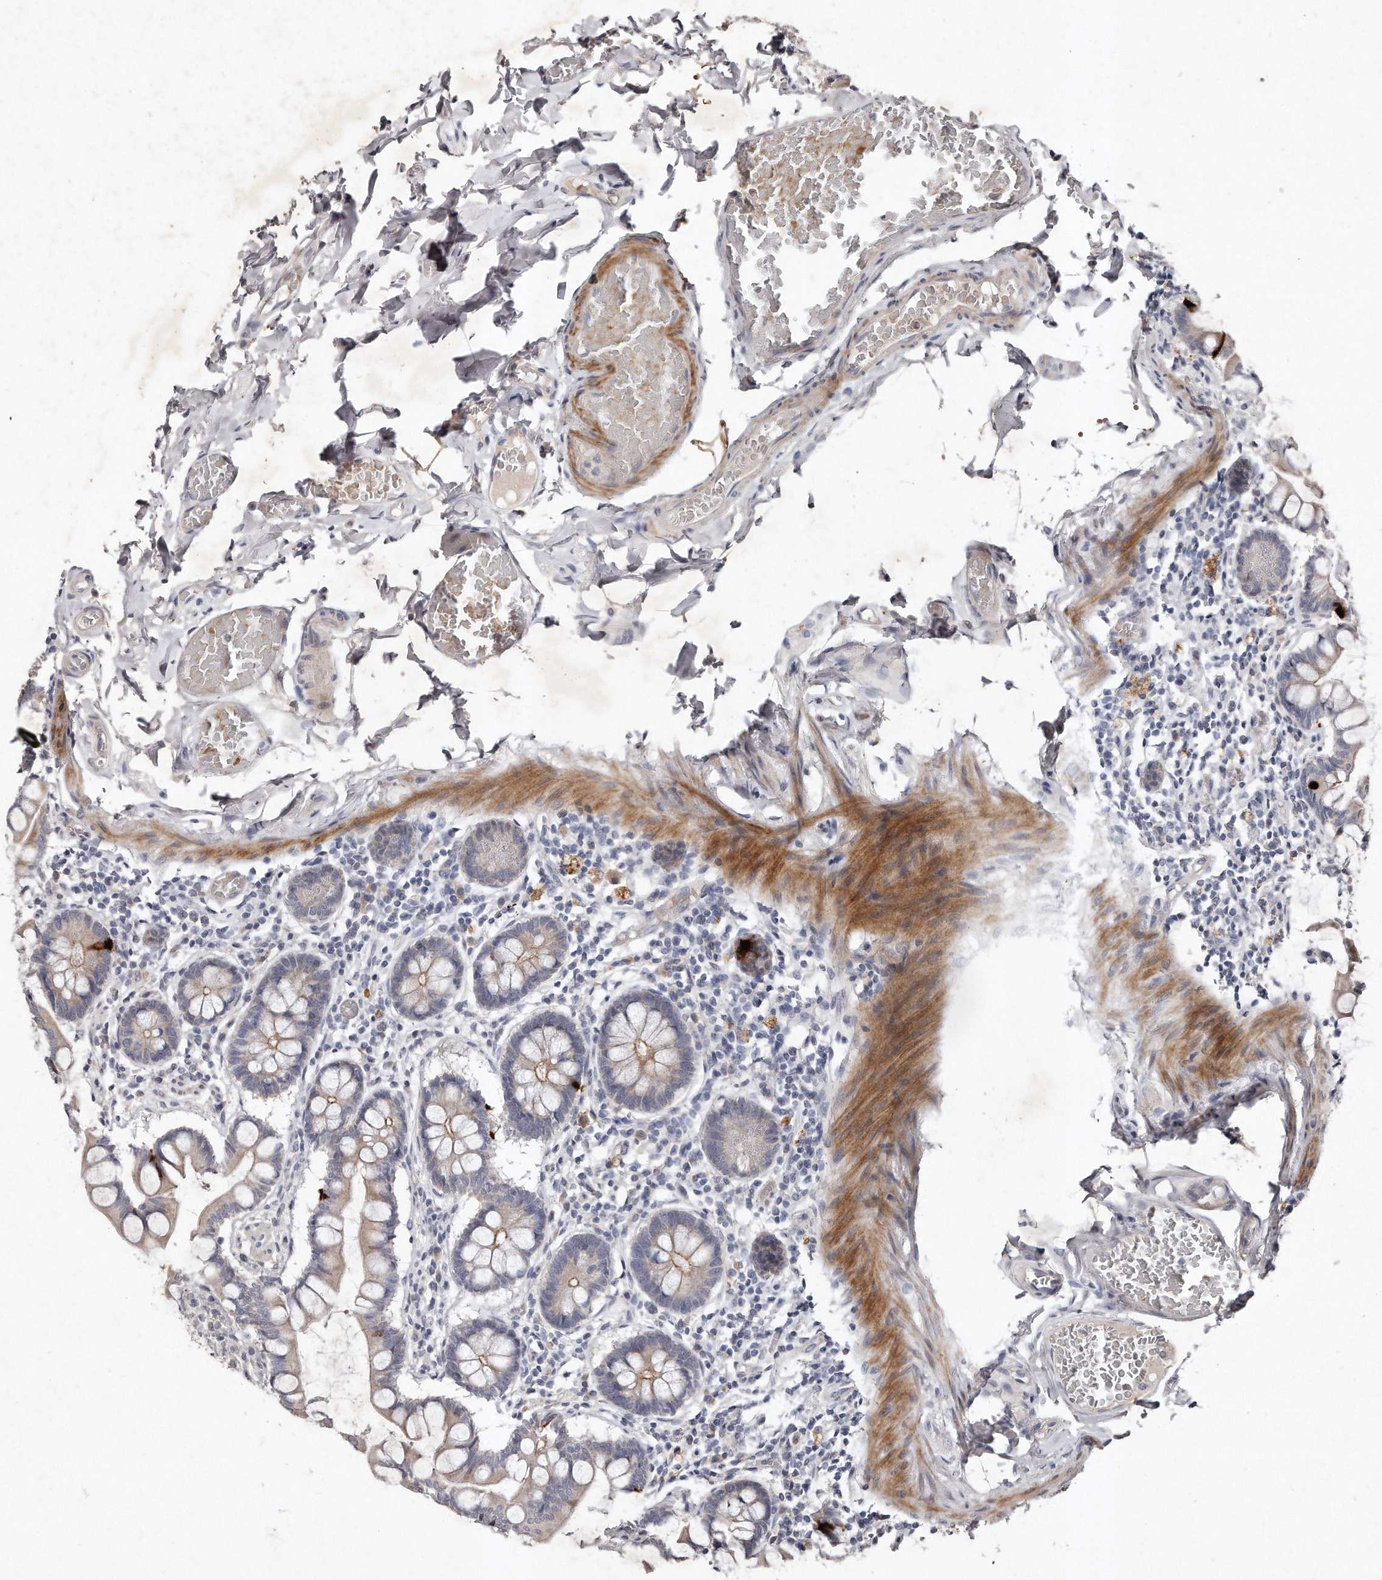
{"staining": {"intensity": "strong", "quantity": "<25%", "location": "cytoplasmic/membranous"}, "tissue": "small intestine", "cell_type": "Glandular cells", "image_type": "normal", "snomed": [{"axis": "morphology", "description": "Normal tissue, NOS"}, {"axis": "topography", "description": "Small intestine"}], "caption": "Small intestine stained for a protein shows strong cytoplasmic/membranous positivity in glandular cells. (Brightfield microscopy of DAB IHC at high magnification).", "gene": "TECR", "patient": {"sex": "male", "age": 41}}